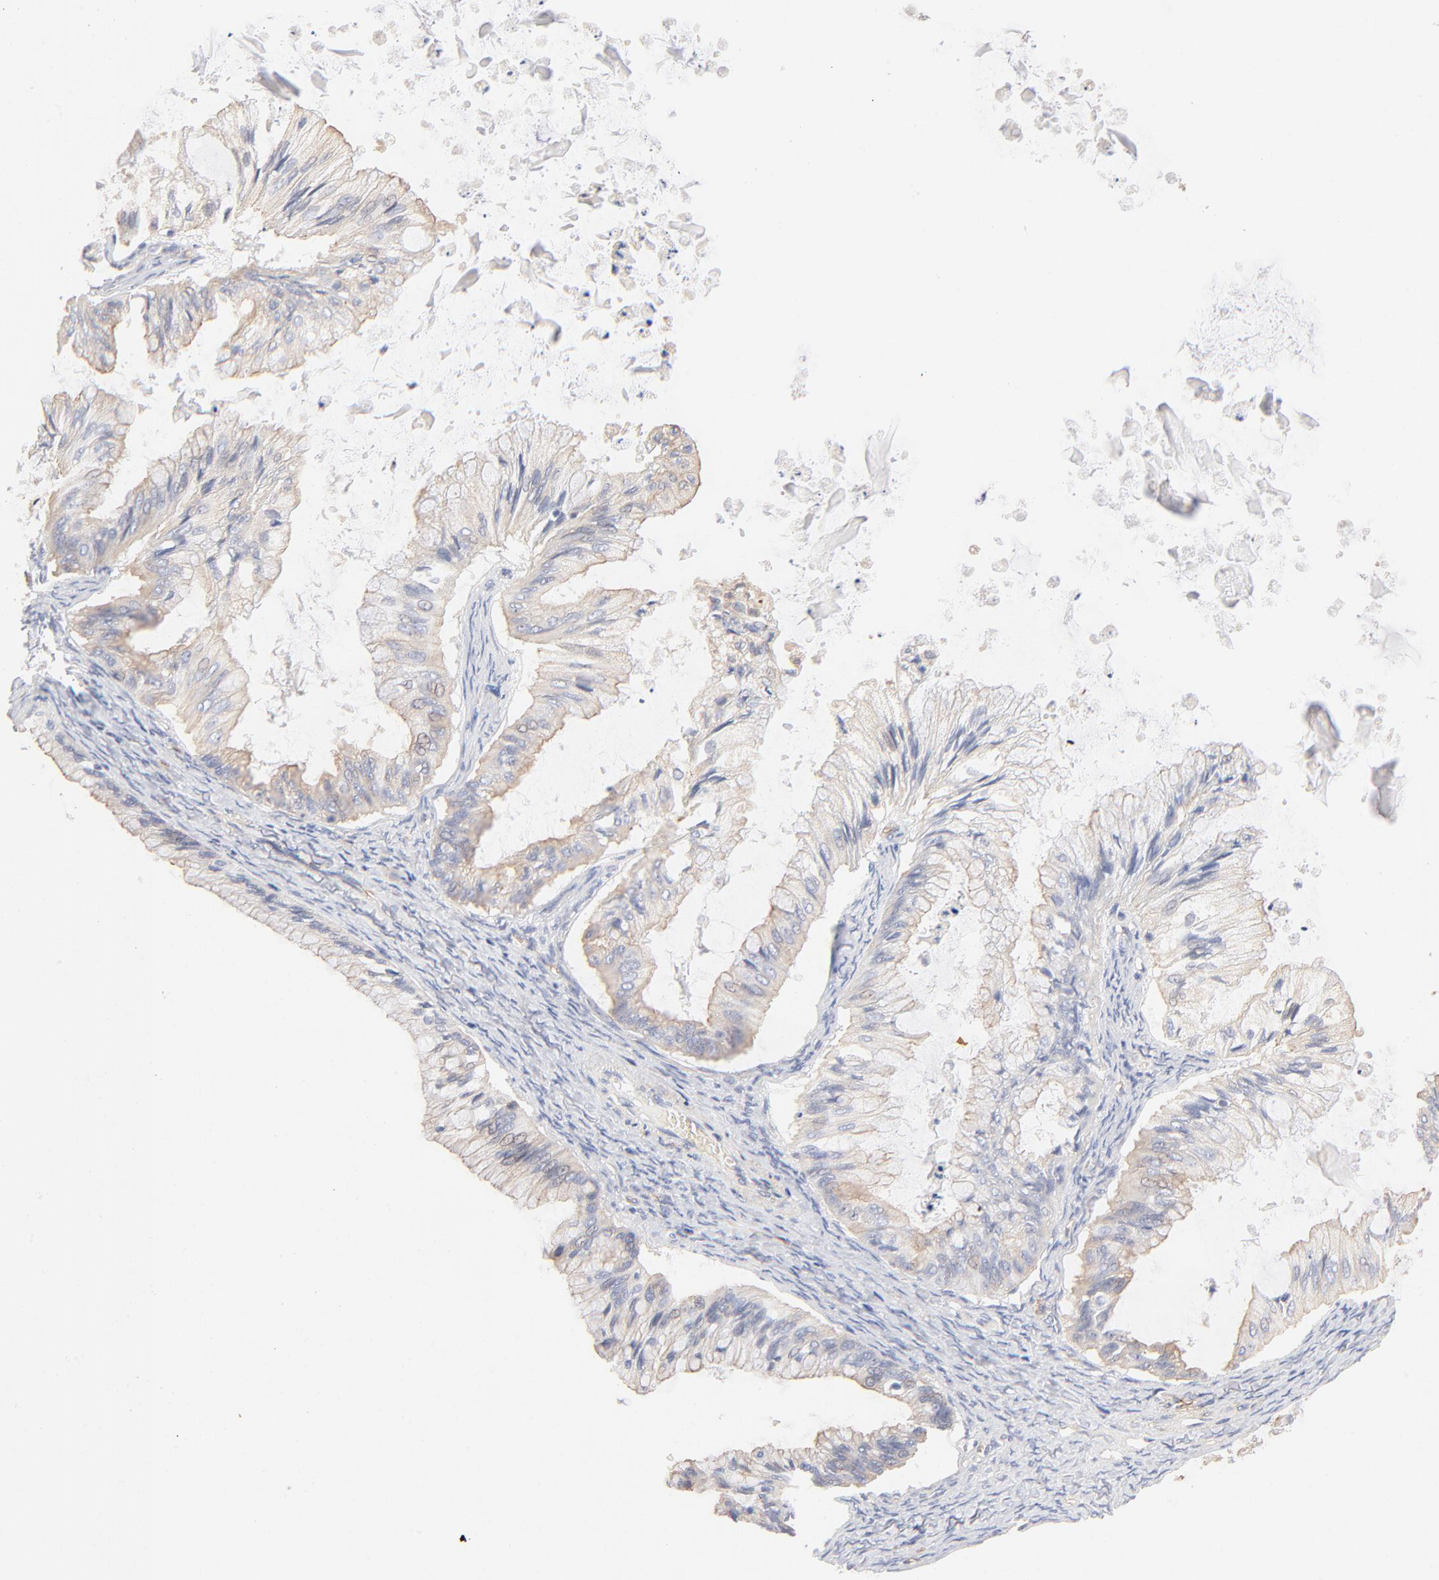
{"staining": {"intensity": "negative", "quantity": "none", "location": "none"}, "tissue": "ovarian cancer", "cell_type": "Tumor cells", "image_type": "cancer", "snomed": [{"axis": "morphology", "description": "Cystadenocarcinoma, mucinous, NOS"}, {"axis": "topography", "description": "Ovary"}], "caption": "Image shows no protein staining in tumor cells of ovarian cancer tissue.", "gene": "SPTB", "patient": {"sex": "female", "age": 57}}